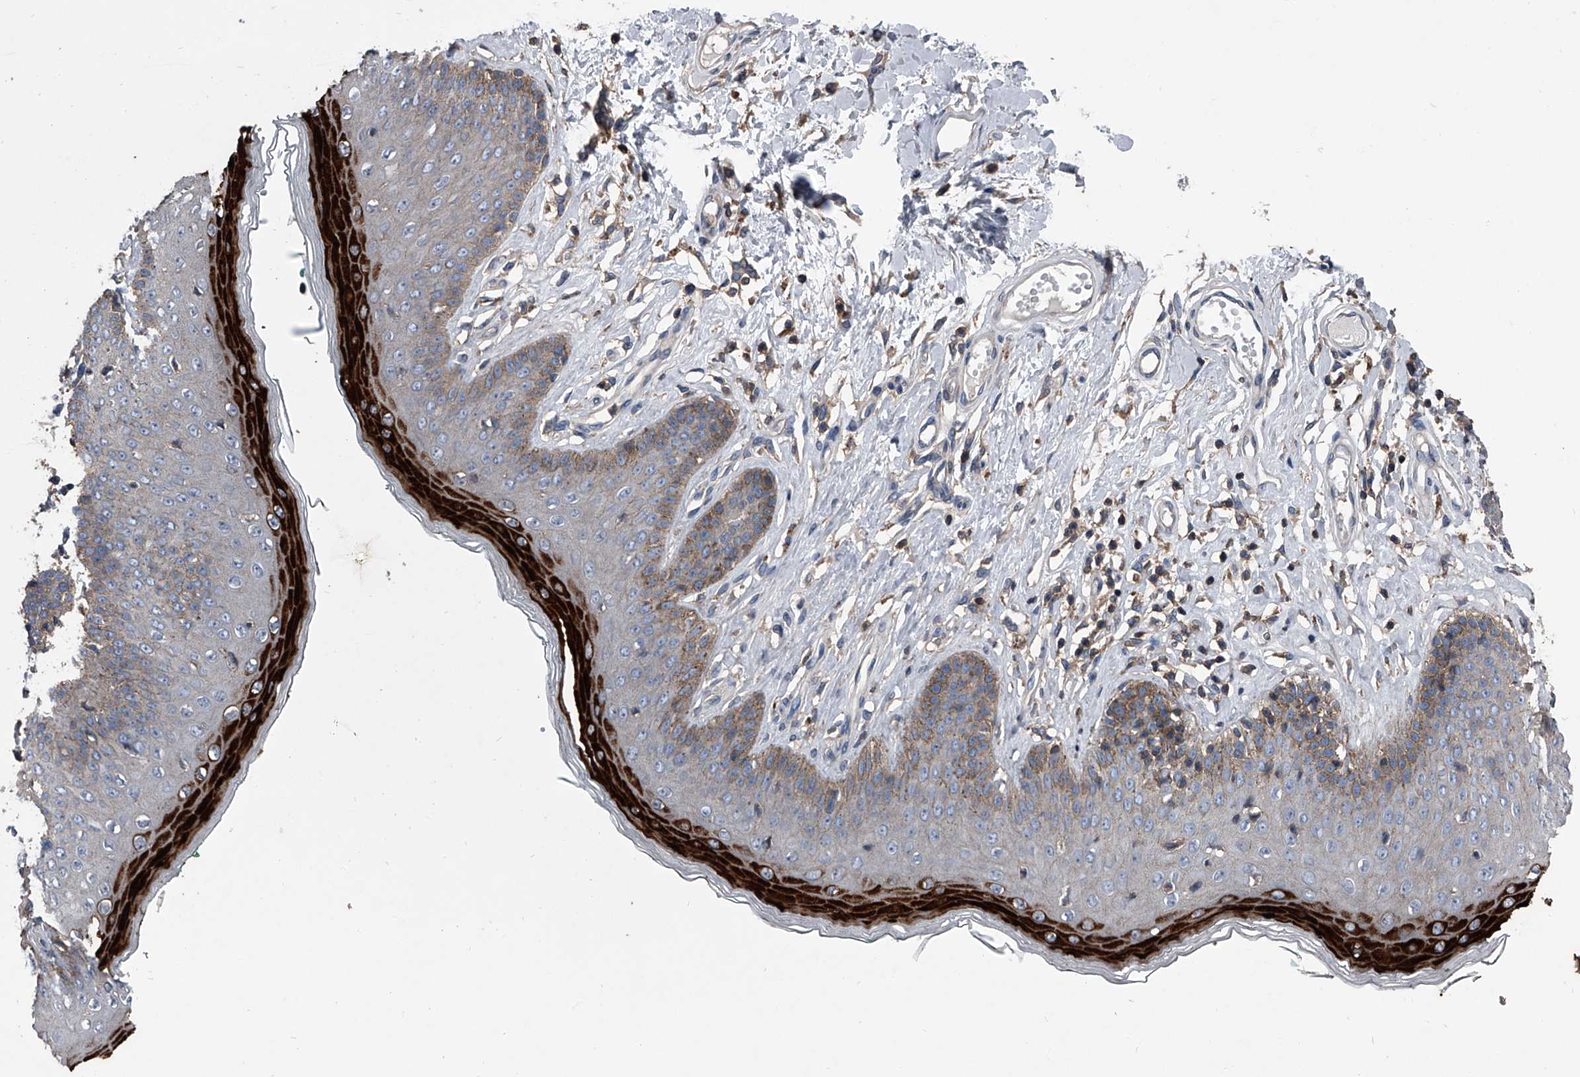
{"staining": {"intensity": "strong", "quantity": "<25%", "location": "cytoplasmic/membranous"}, "tissue": "skin", "cell_type": "Epidermal cells", "image_type": "normal", "snomed": [{"axis": "morphology", "description": "Normal tissue, NOS"}, {"axis": "morphology", "description": "Squamous cell carcinoma, NOS"}, {"axis": "topography", "description": "Vulva"}], "caption": "This image demonstrates immunohistochemistry staining of normal skin, with medium strong cytoplasmic/membranous staining in about <25% of epidermal cells.", "gene": "PIP5K1A", "patient": {"sex": "female", "age": 85}}